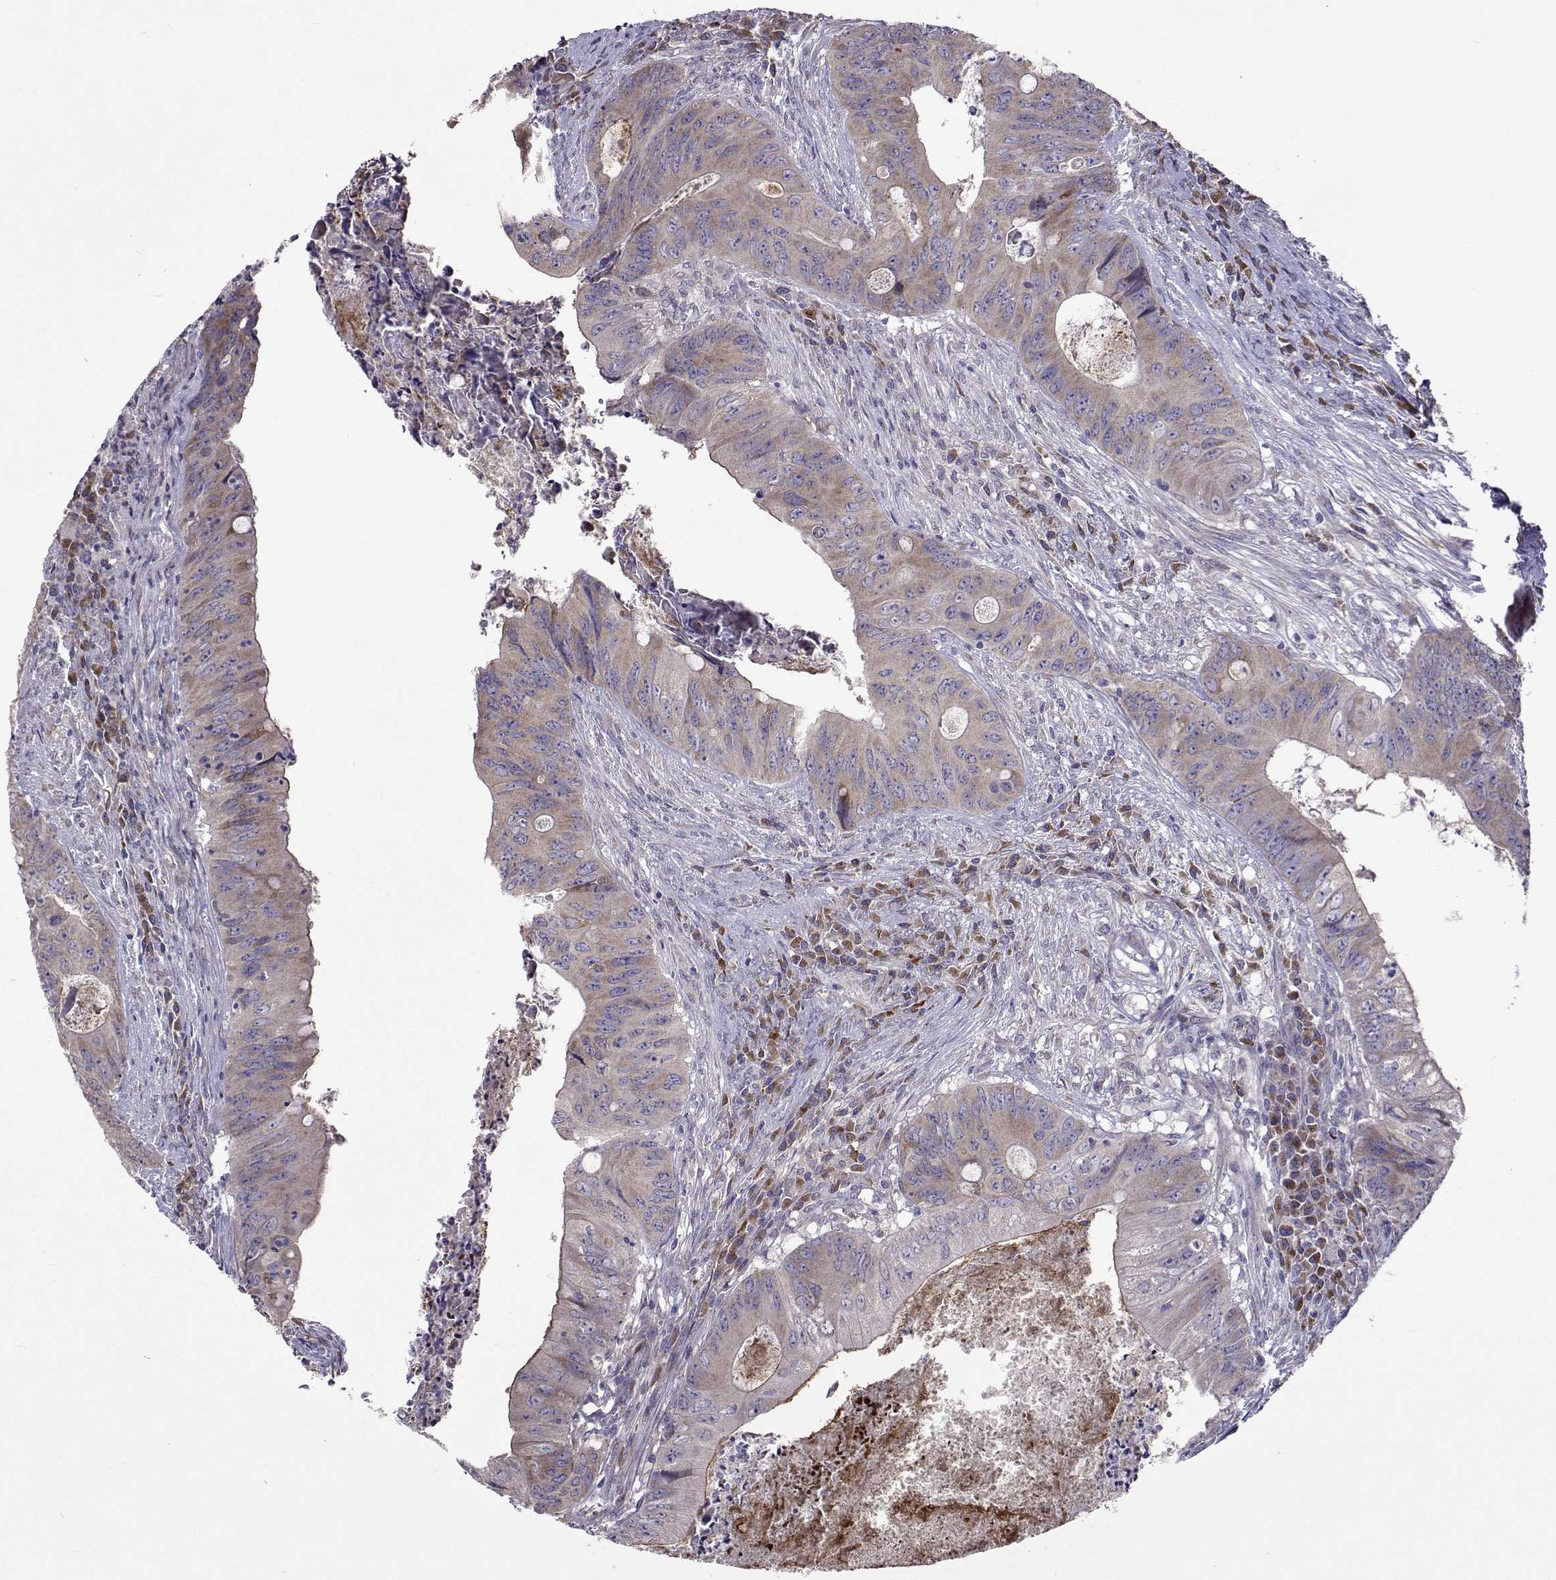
{"staining": {"intensity": "weak", "quantity": ">75%", "location": "cytoplasmic/membranous"}, "tissue": "colorectal cancer", "cell_type": "Tumor cells", "image_type": "cancer", "snomed": [{"axis": "morphology", "description": "Adenocarcinoma, NOS"}, {"axis": "topography", "description": "Colon"}], "caption": "Colorectal adenocarcinoma stained with a protein marker exhibits weak staining in tumor cells.", "gene": "TARBP2", "patient": {"sex": "female", "age": 74}}